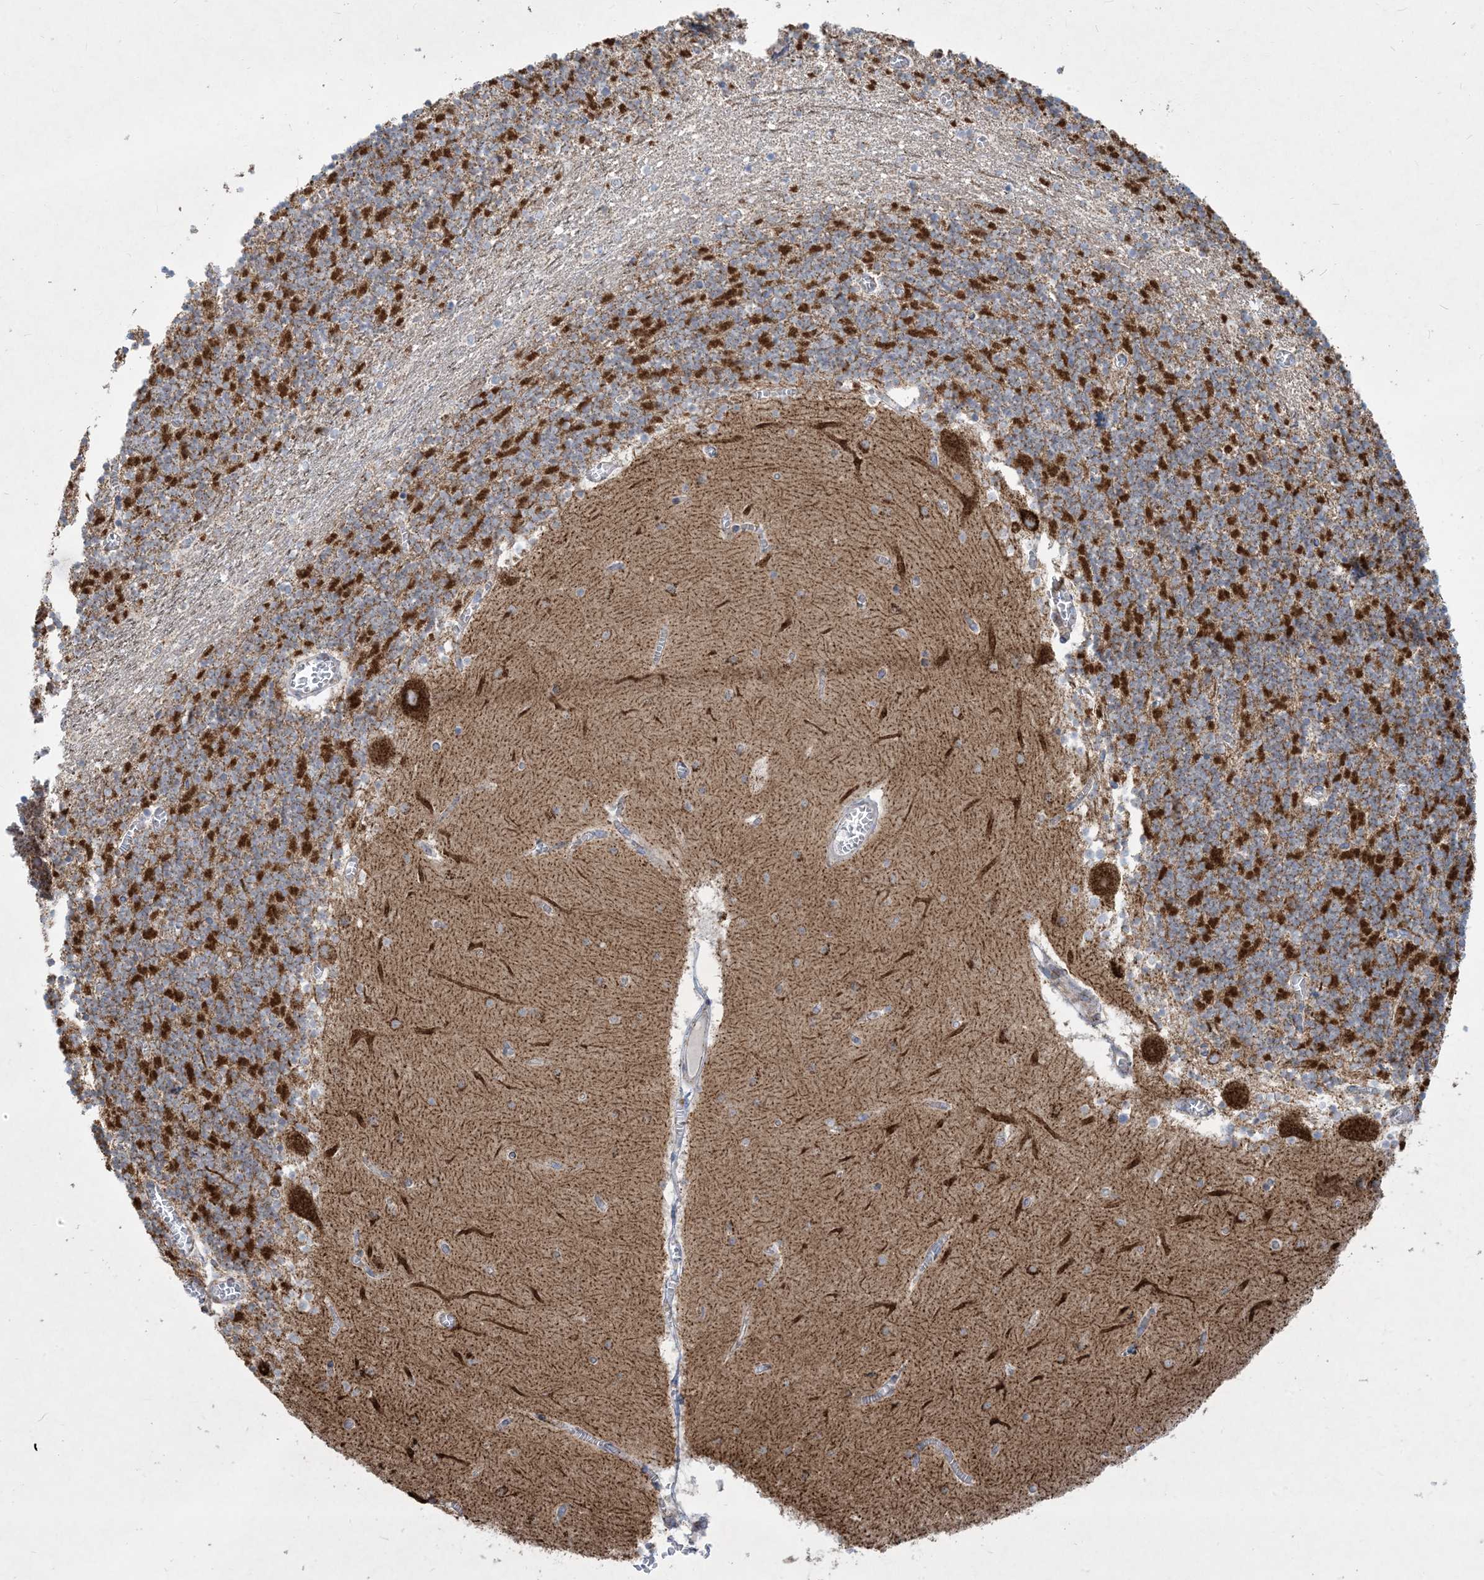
{"staining": {"intensity": "strong", "quantity": "25%-75%", "location": "cytoplasmic/membranous"}, "tissue": "cerebellum", "cell_type": "Cells in granular layer", "image_type": "normal", "snomed": [{"axis": "morphology", "description": "Normal tissue, NOS"}, {"axis": "topography", "description": "Cerebellum"}], "caption": "This is an image of IHC staining of benign cerebellum, which shows strong positivity in the cytoplasmic/membranous of cells in granular layer.", "gene": "BEND4", "patient": {"sex": "female", "age": 28}}